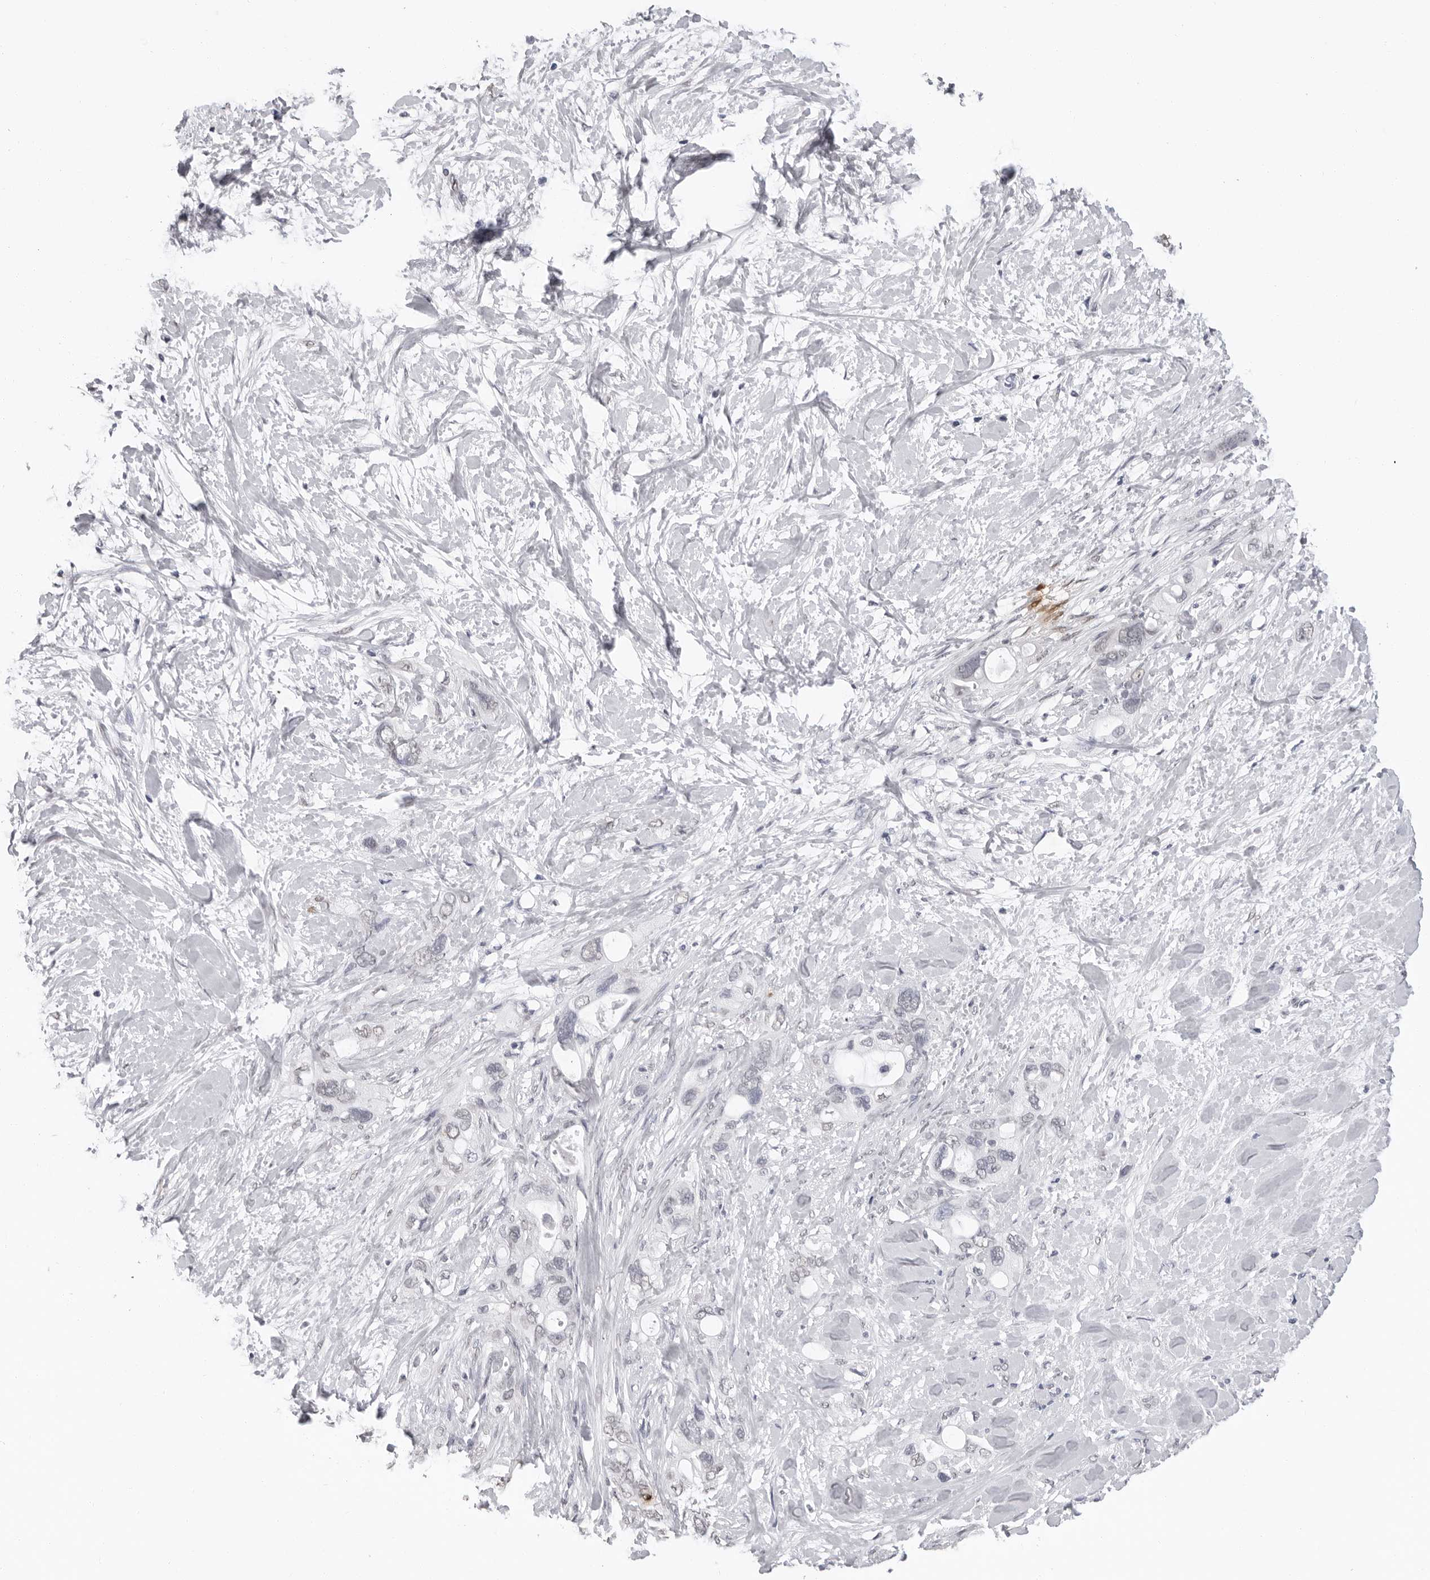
{"staining": {"intensity": "negative", "quantity": "none", "location": "none"}, "tissue": "pancreatic cancer", "cell_type": "Tumor cells", "image_type": "cancer", "snomed": [{"axis": "morphology", "description": "Adenocarcinoma, NOS"}, {"axis": "topography", "description": "Pancreas"}], "caption": "Immunohistochemistry histopathology image of neoplastic tissue: pancreatic cancer (adenocarcinoma) stained with DAB displays no significant protein positivity in tumor cells.", "gene": "HEPACAM", "patient": {"sex": "female", "age": 56}}